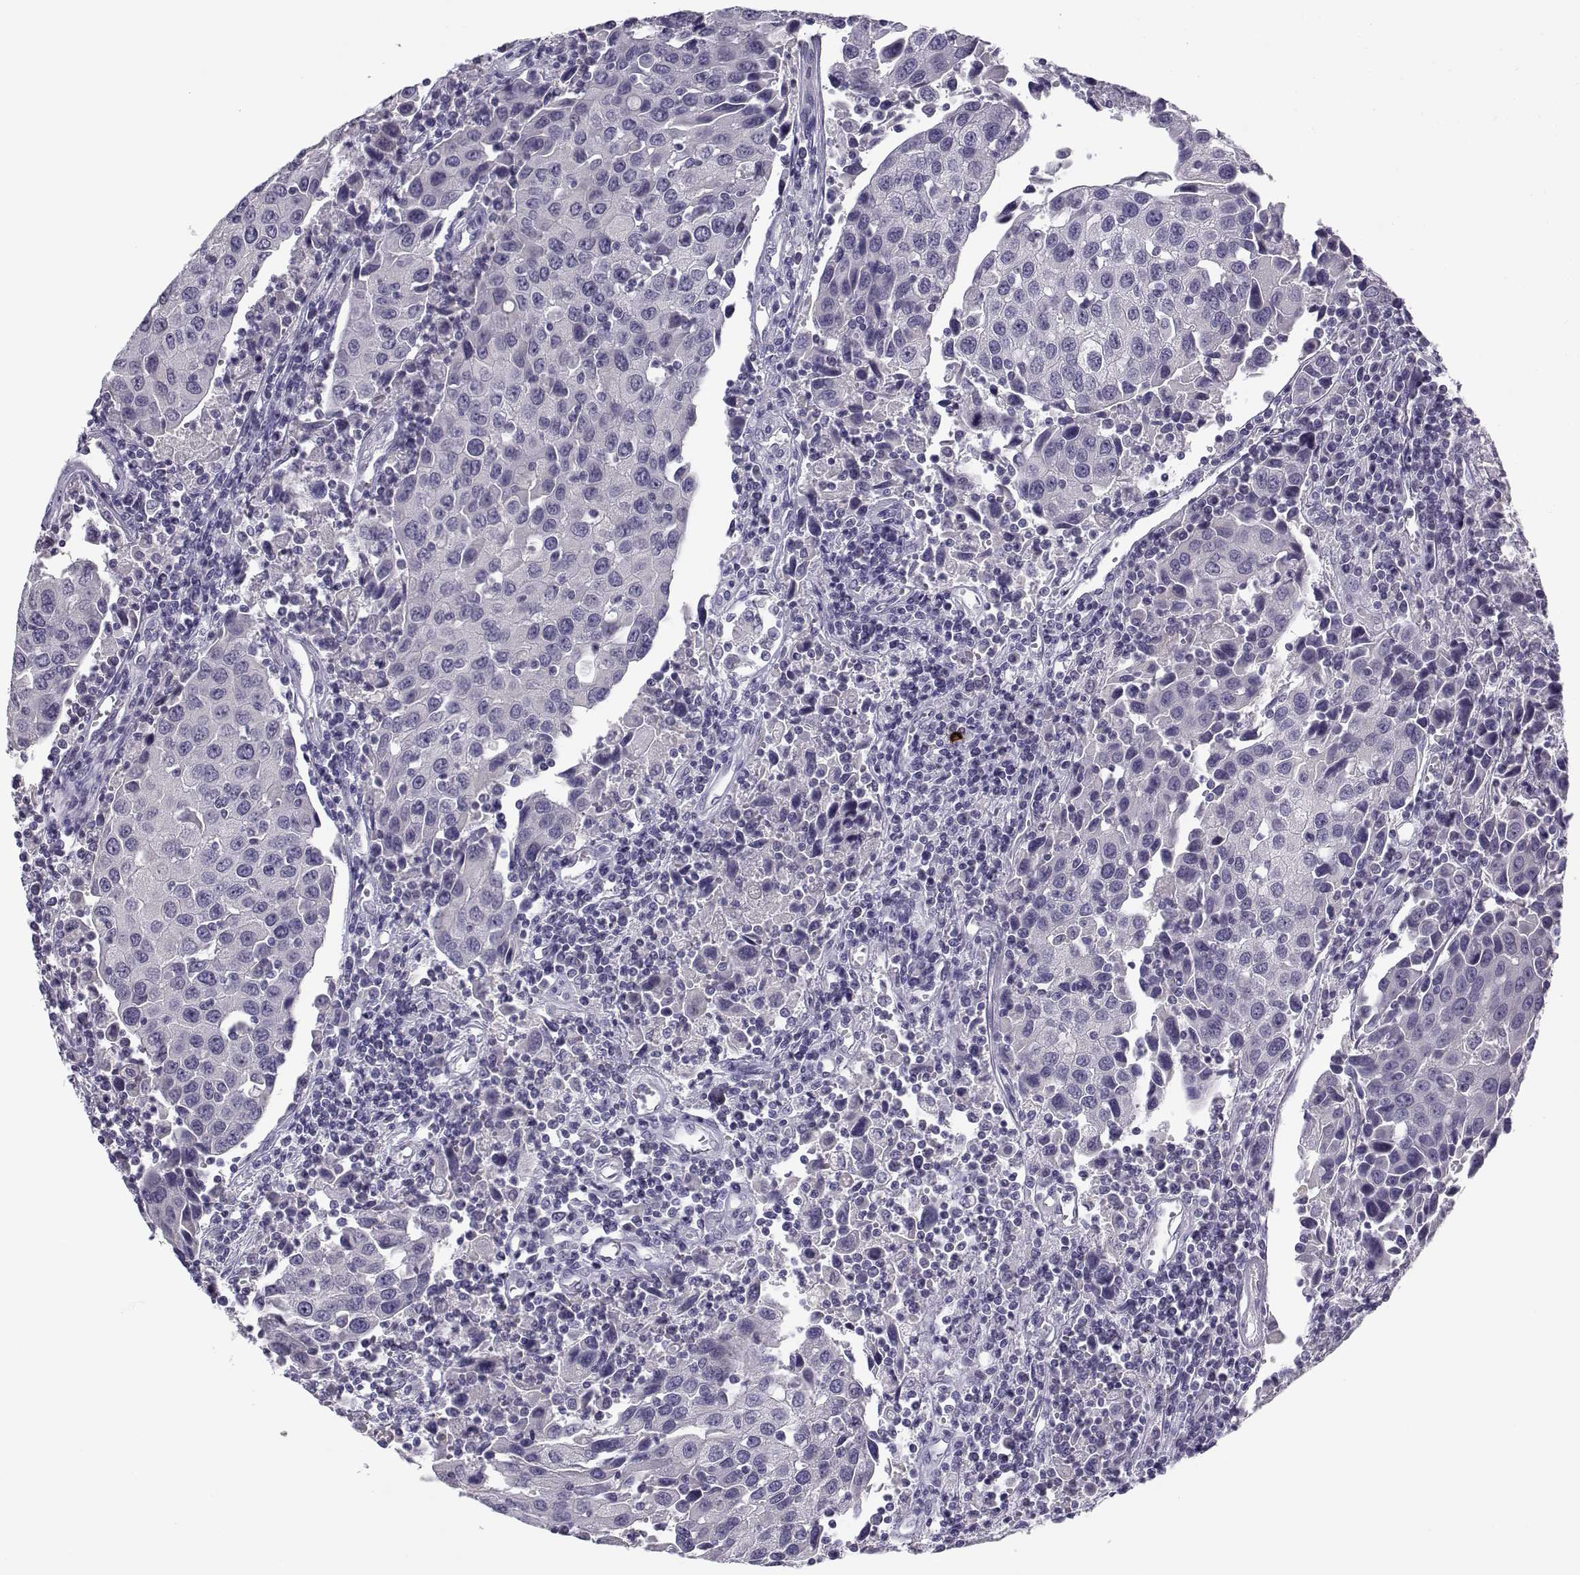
{"staining": {"intensity": "negative", "quantity": "none", "location": "none"}, "tissue": "urothelial cancer", "cell_type": "Tumor cells", "image_type": "cancer", "snomed": [{"axis": "morphology", "description": "Urothelial carcinoma, High grade"}, {"axis": "topography", "description": "Urinary bladder"}], "caption": "Immunohistochemical staining of human urothelial cancer exhibits no significant staining in tumor cells. Brightfield microscopy of immunohistochemistry (IHC) stained with DAB (3,3'-diaminobenzidine) (brown) and hematoxylin (blue), captured at high magnification.", "gene": "CFAP77", "patient": {"sex": "female", "age": 85}}